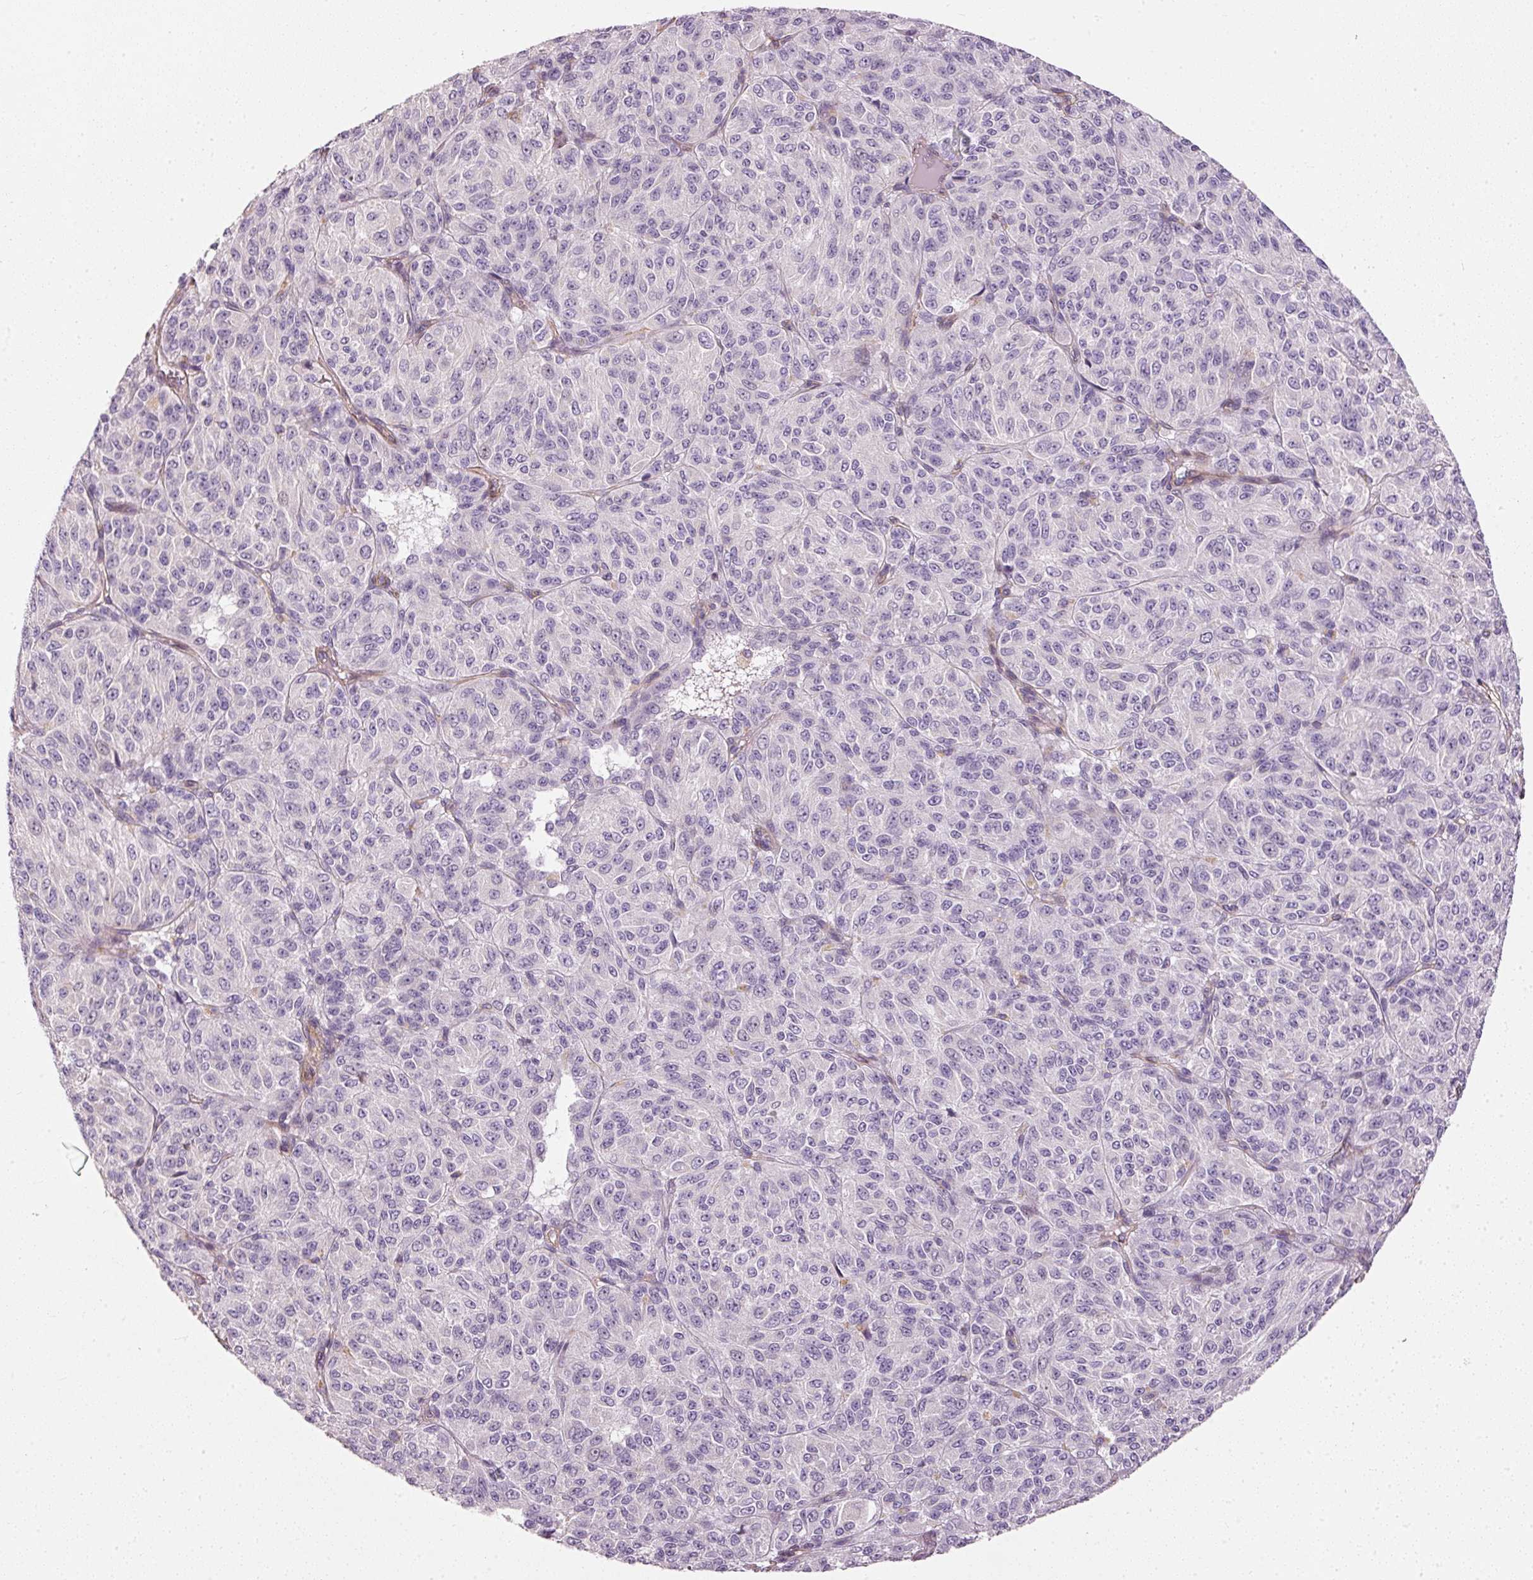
{"staining": {"intensity": "negative", "quantity": "none", "location": "none"}, "tissue": "melanoma", "cell_type": "Tumor cells", "image_type": "cancer", "snomed": [{"axis": "morphology", "description": "Malignant melanoma, Metastatic site"}, {"axis": "topography", "description": "Brain"}], "caption": "Tumor cells are negative for protein expression in human malignant melanoma (metastatic site).", "gene": "OSR2", "patient": {"sex": "female", "age": 56}}